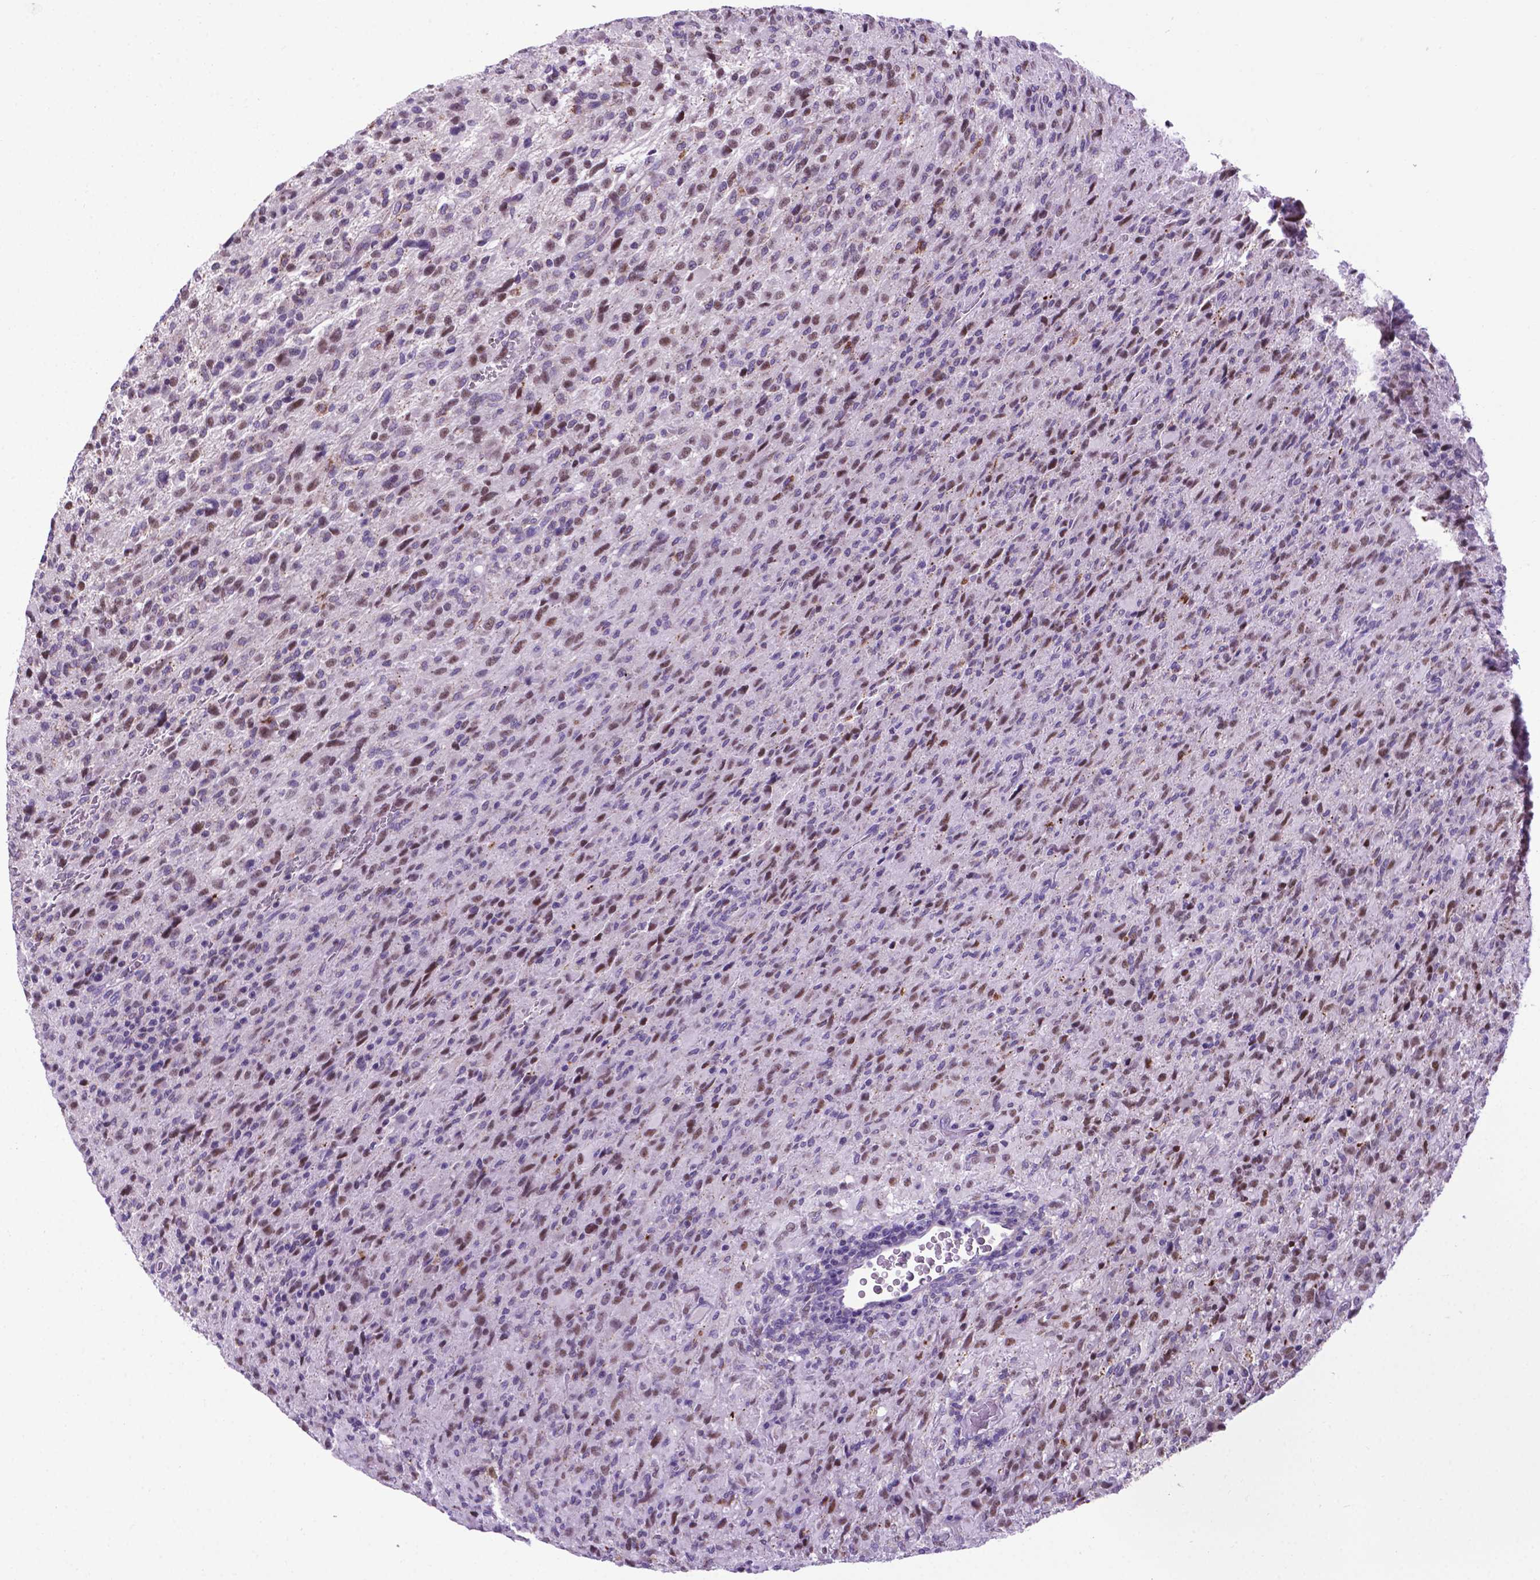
{"staining": {"intensity": "moderate", "quantity": "25%-75%", "location": "nuclear"}, "tissue": "glioma", "cell_type": "Tumor cells", "image_type": "cancer", "snomed": [{"axis": "morphology", "description": "Glioma, malignant, High grade"}, {"axis": "topography", "description": "Brain"}], "caption": "Protein positivity by immunohistochemistry (IHC) shows moderate nuclear staining in approximately 25%-75% of tumor cells in glioma. The protein is shown in brown color, while the nuclei are stained blue.", "gene": "POU3F3", "patient": {"sex": "male", "age": 68}}